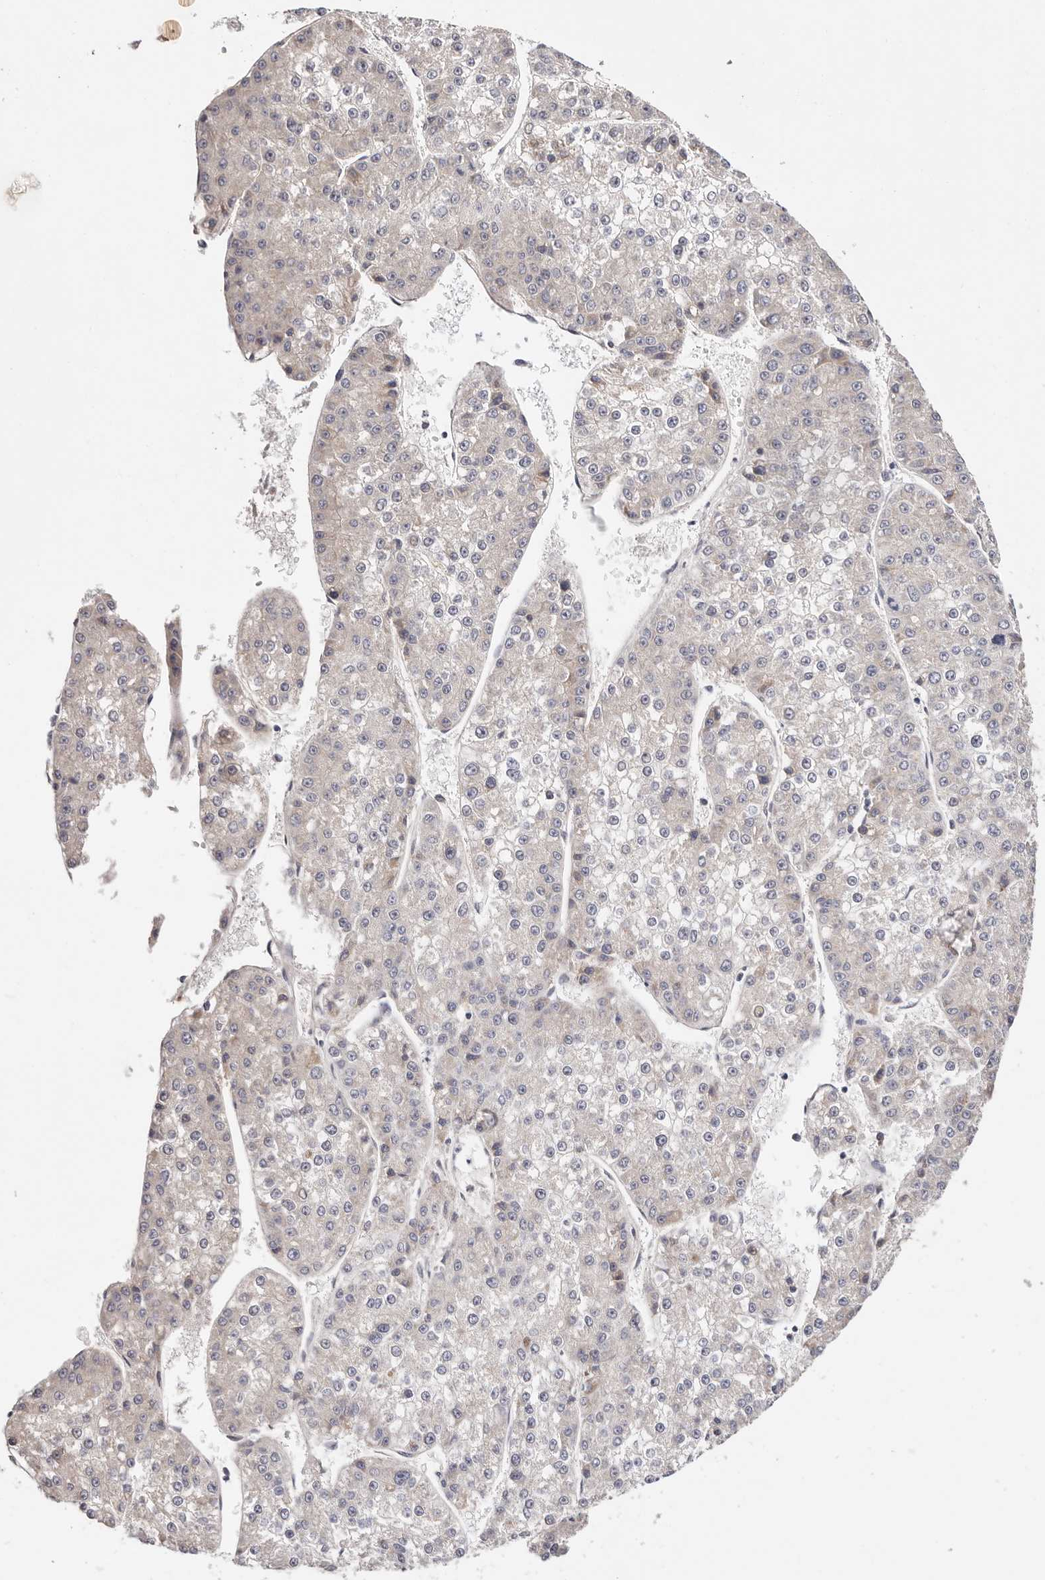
{"staining": {"intensity": "negative", "quantity": "none", "location": "none"}, "tissue": "liver cancer", "cell_type": "Tumor cells", "image_type": "cancer", "snomed": [{"axis": "morphology", "description": "Carcinoma, Hepatocellular, NOS"}, {"axis": "topography", "description": "Liver"}], "caption": "Protein analysis of liver cancer reveals no significant positivity in tumor cells. (DAB immunohistochemistry (IHC), high magnification).", "gene": "MACF1", "patient": {"sex": "female", "age": 73}}